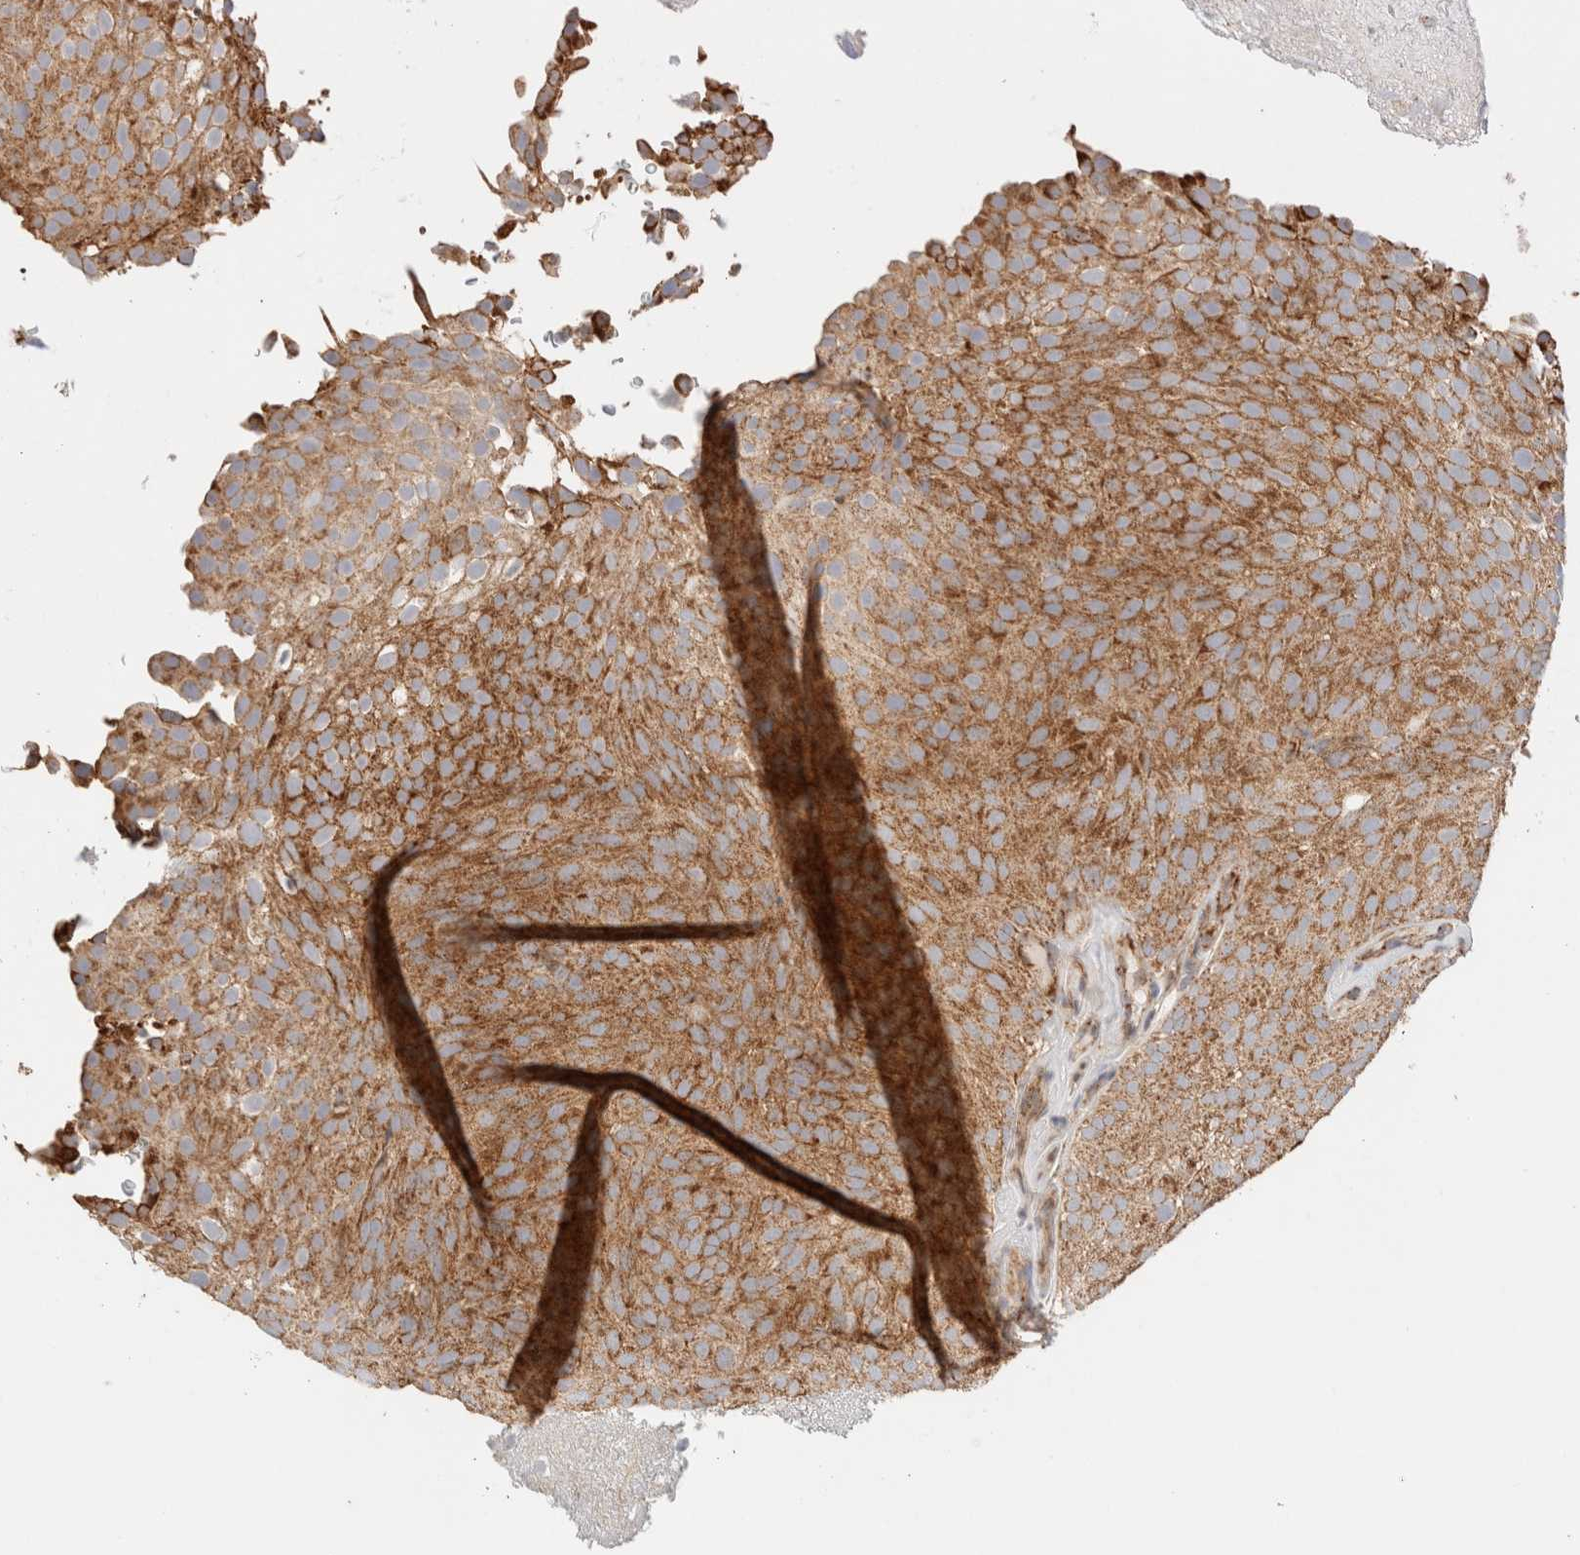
{"staining": {"intensity": "strong", "quantity": ">75%", "location": "cytoplasmic/membranous"}, "tissue": "urothelial cancer", "cell_type": "Tumor cells", "image_type": "cancer", "snomed": [{"axis": "morphology", "description": "Urothelial carcinoma, Low grade"}, {"axis": "topography", "description": "Urinary bladder"}], "caption": "Protein expression analysis of urothelial carcinoma (low-grade) reveals strong cytoplasmic/membranous positivity in about >75% of tumor cells.", "gene": "MRM3", "patient": {"sex": "male", "age": 78}}